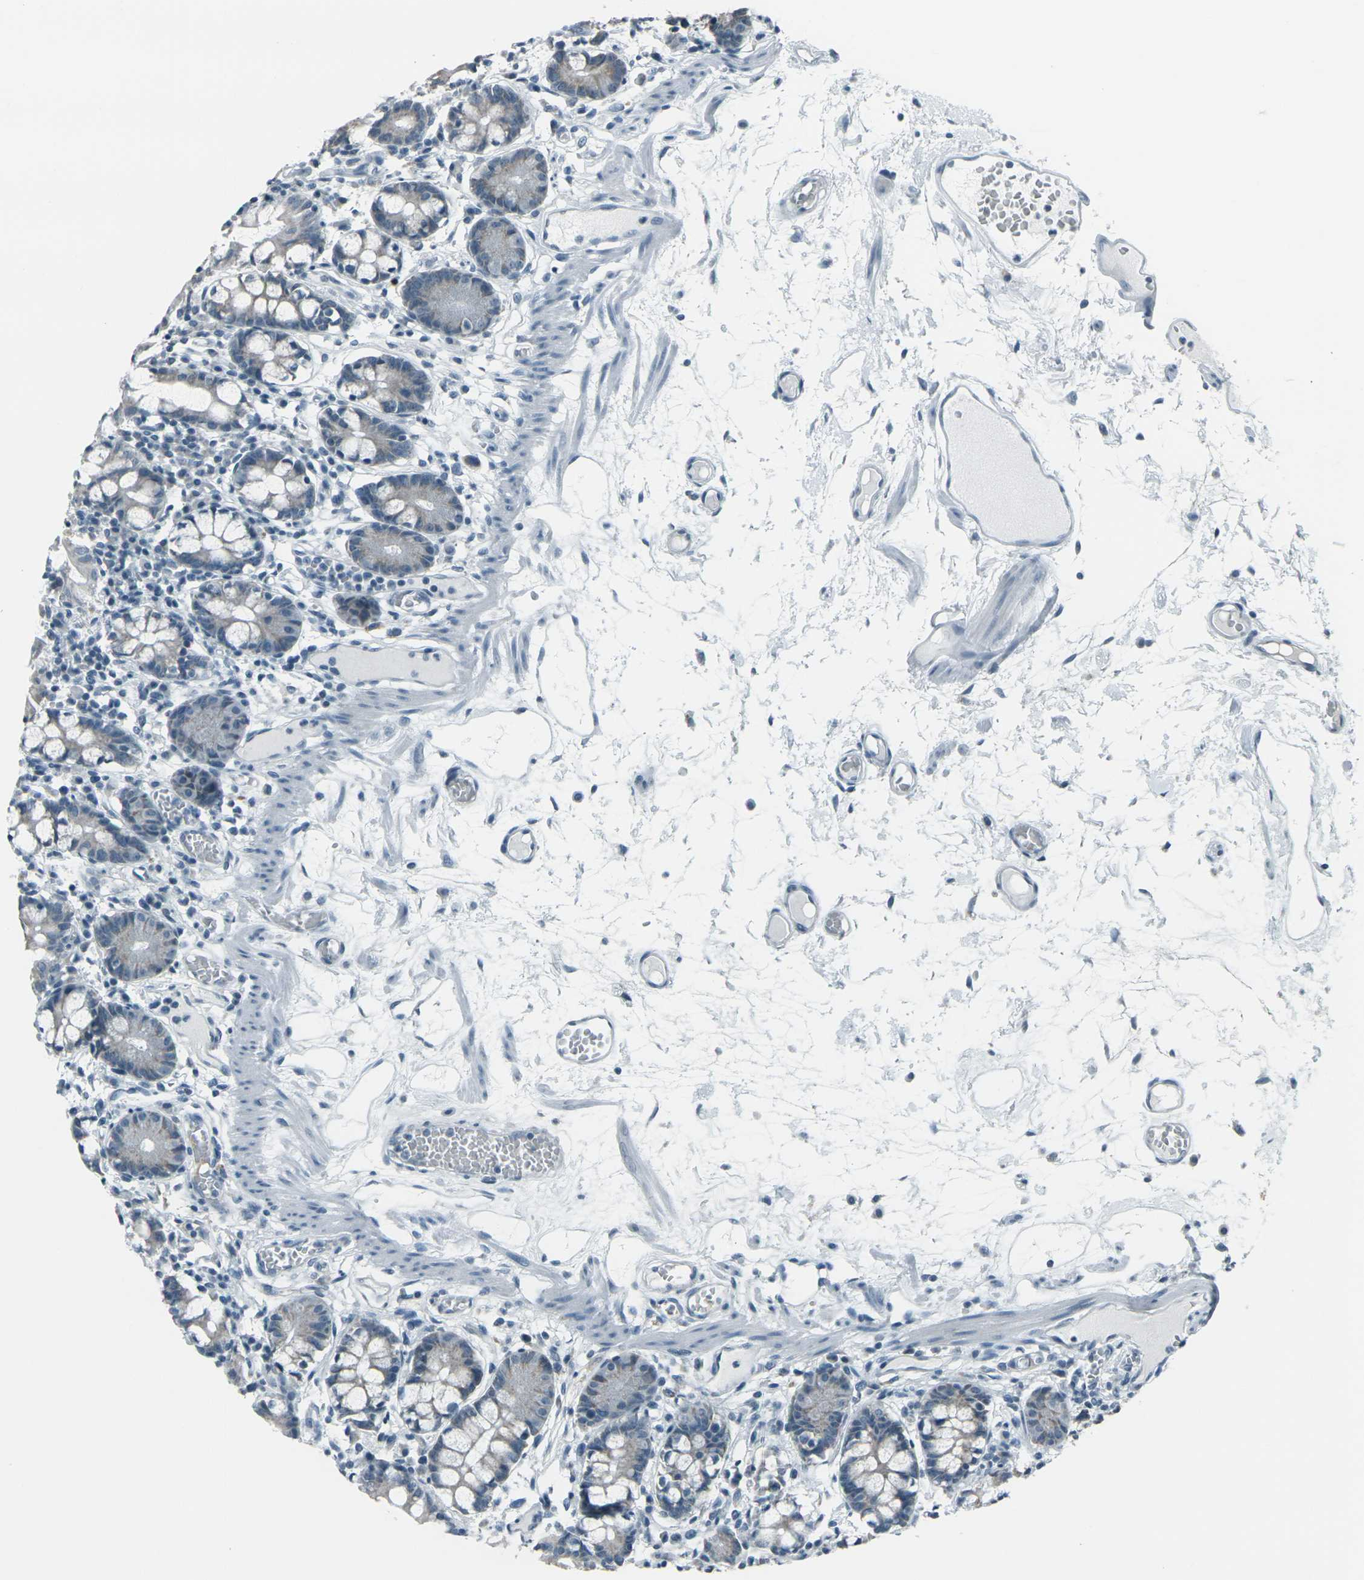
{"staining": {"intensity": "weak", "quantity": "25%-75%", "location": "cytoplasmic/membranous"}, "tissue": "small intestine", "cell_type": "Glandular cells", "image_type": "normal", "snomed": [{"axis": "morphology", "description": "Normal tissue, NOS"}, {"axis": "morphology", "description": "Cystadenocarcinoma, serous, Metastatic site"}, {"axis": "topography", "description": "Small intestine"}], "caption": "IHC (DAB (3,3'-diaminobenzidine)) staining of normal human small intestine exhibits weak cytoplasmic/membranous protein expression in about 25%-75% of glandular cells.", "gene": "H2BC1", "patient": {"sex": "female", "age": 61}}